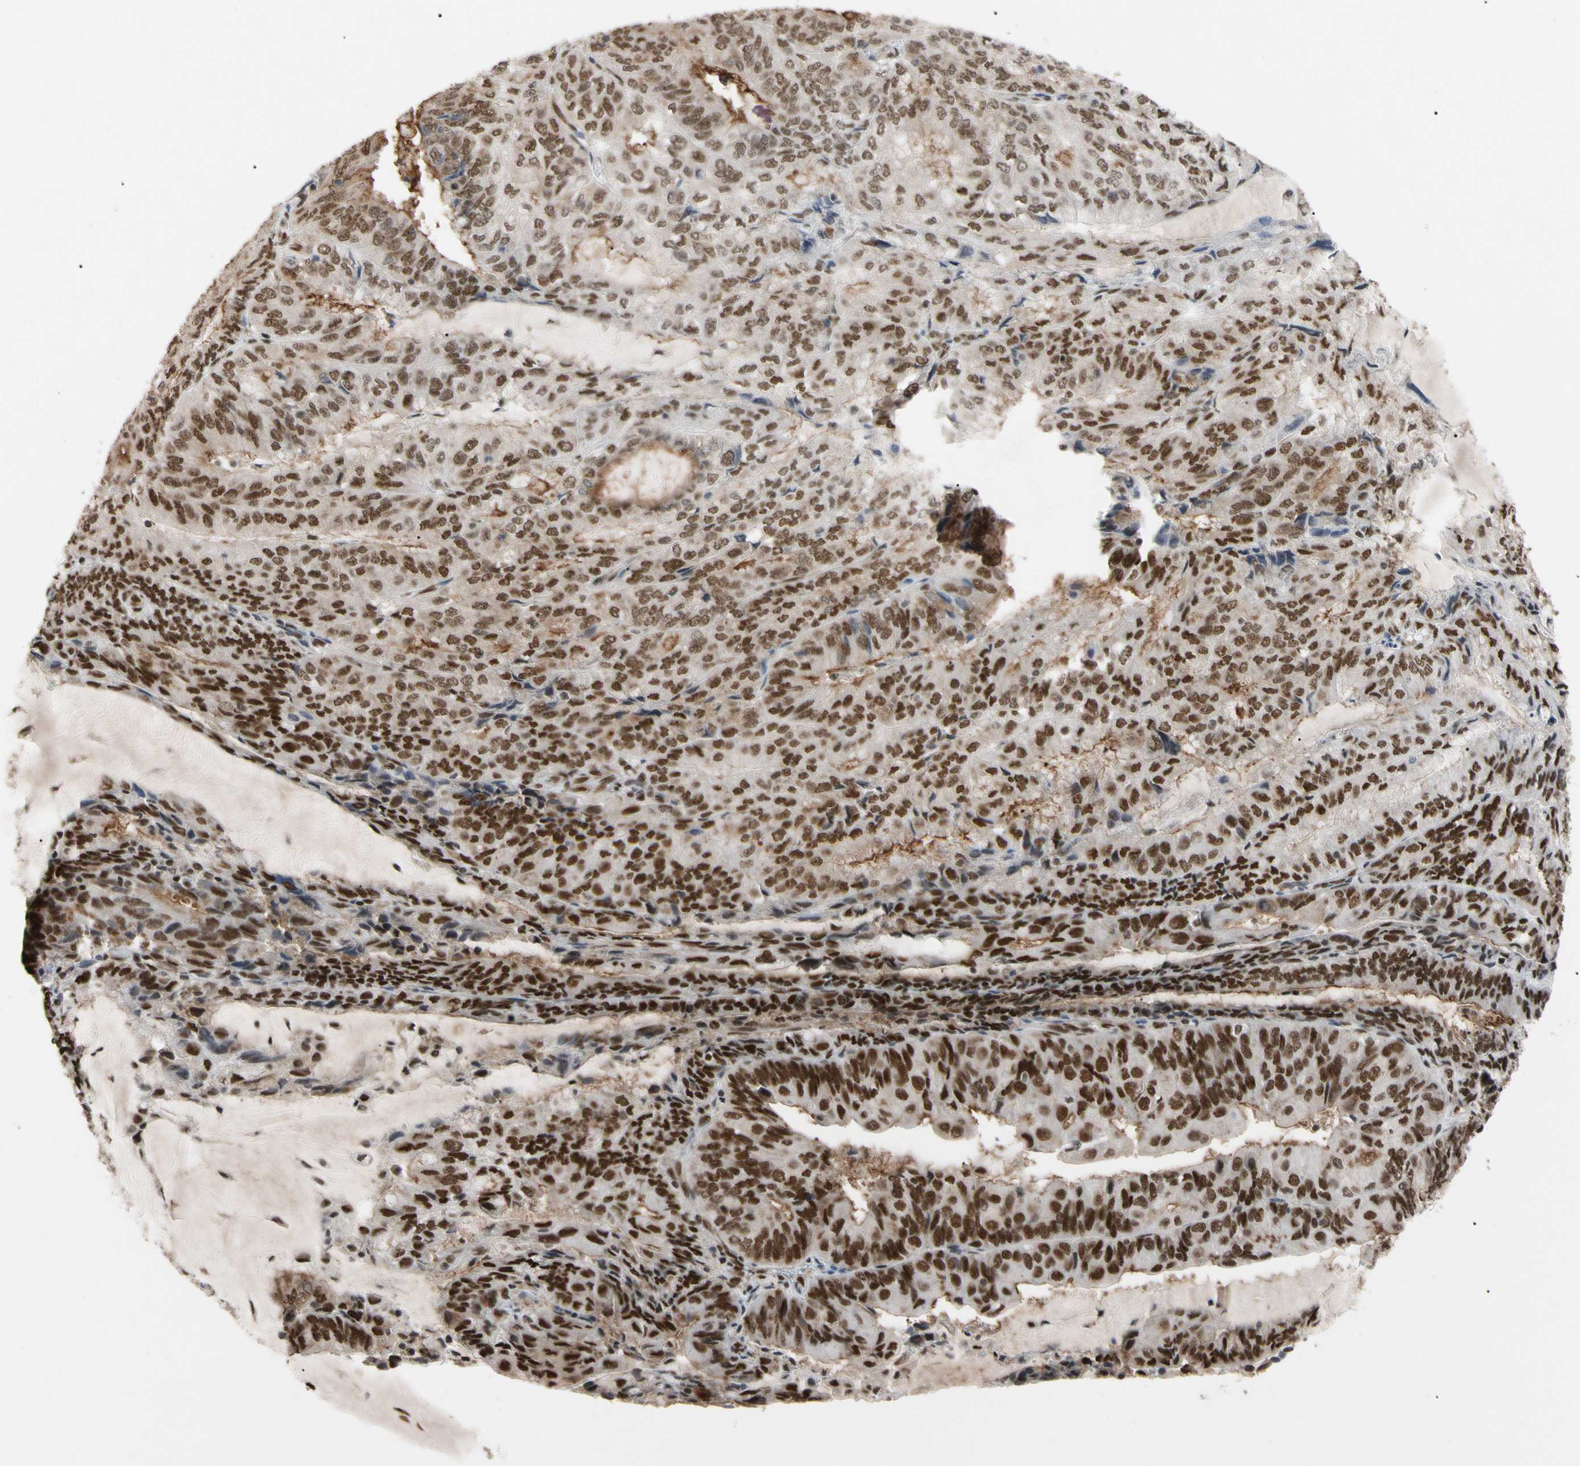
{"staining": {"intensity": "strong", "quantity": ">75%", "location": "cytoplasmic/membranous,nuclear"}, "tissue": "endometrial cancer", "cell_type": "Tumor cells", "image_type": "cancer", "snomed": [{"axis": "morphology", "description": "Adenocarcinoma, NOS"}, {"axis": "topography", "description": "Endometrium"}], "caption": "Strong cytoplasmic/membranous and nuclear staining for a protein is seen in about >75% of tumor cells of adenocarcinoma (endometrial) using immunohistochemistry (IHC).", "gene": "FAM98B", "patient": {"sex": "female", "age": 81}}